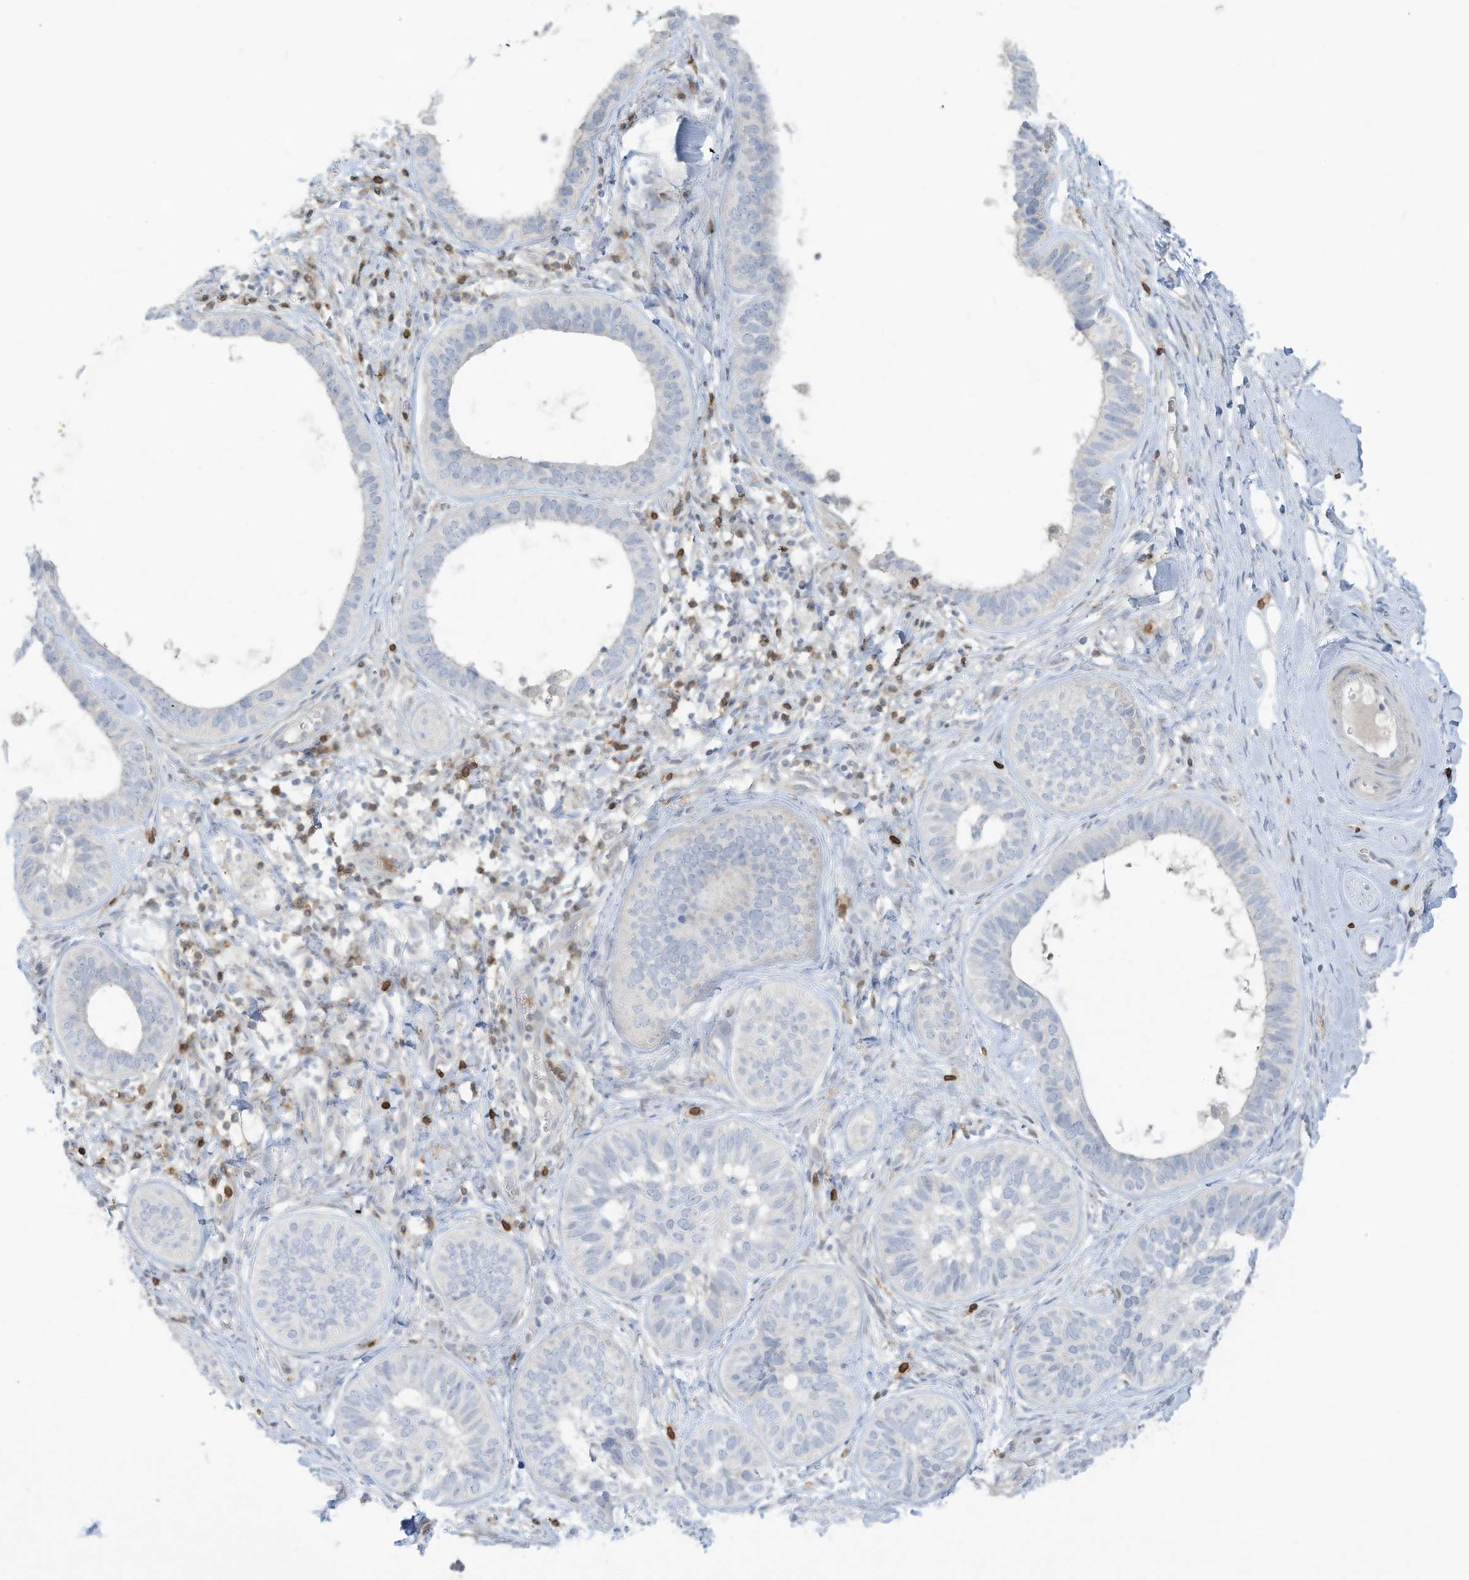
{"staining": {"intensity": "negative", "quantity": "none", "location": "none"}, "tissue": "skin cancer", "cell_type": "Tumor cells", "image_type": "cancer", "snomed": [{"axis": "morphology", "description": "Basal cell carcinoma"}, {"axis": "topography", "description": "Skin"}], "caption": "There is no significant expression in tumor cells of skin cancer (basal cell carcinoma).", "gene": "NOTO", "patient": {"sex": "male", "age": 62}}